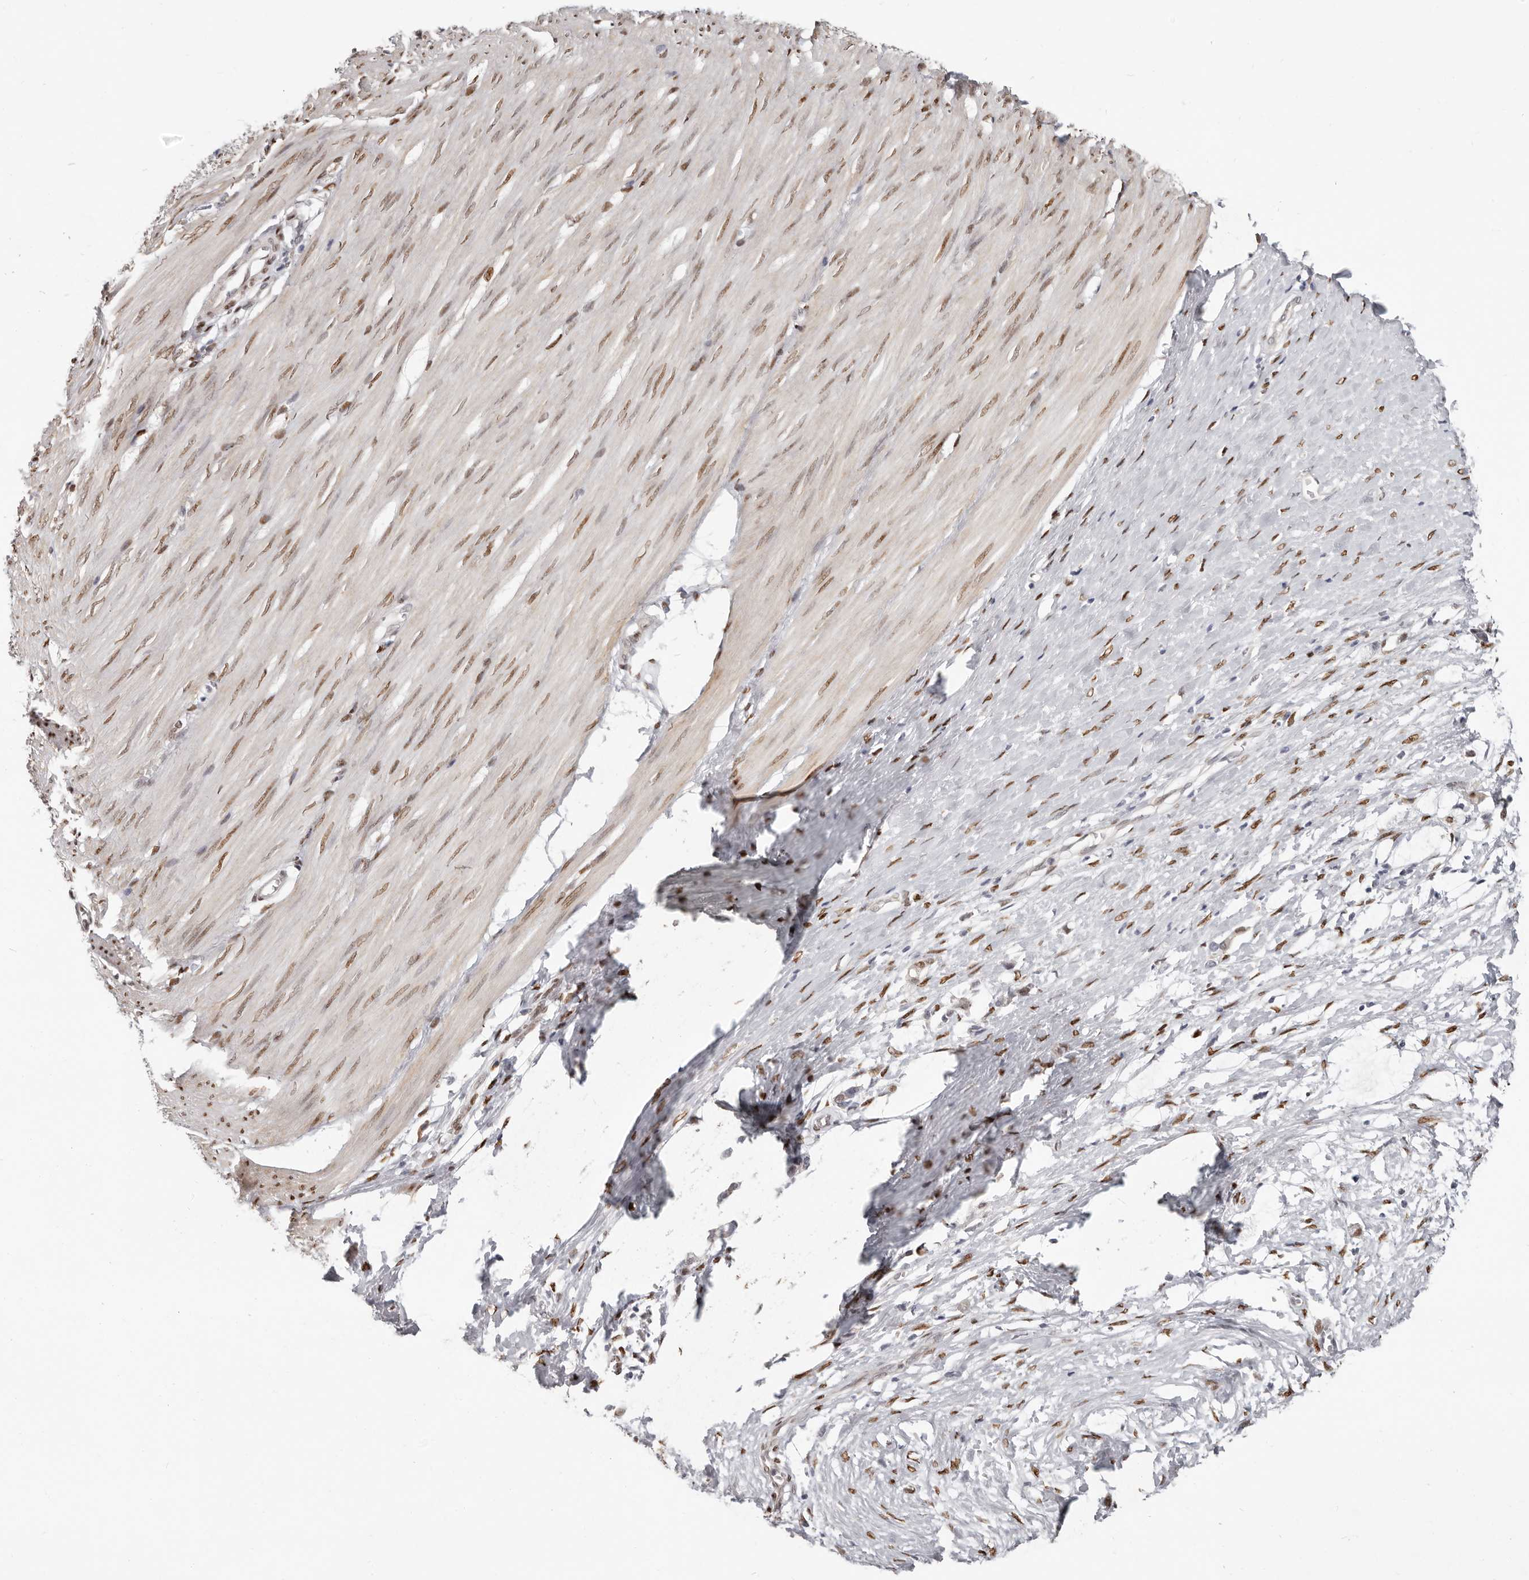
{"staining": {"intensity": "moderate", "quantity": ">75%", "location": "cytoplasmic/membranous,nuclear"}, "tissue": "smooth muscle", "cell_type": "Smooth muscle cells", "image_type": "normal", "snomed": [{"axis": "morphology", "description": "Normal tissue, NOS"}, {"axis": "morphology", "description": "Adenocarcinoma, NOS"}, {"axis": "topography", "description": "Colon"}, {"axis": "topography", "description": "Peripheral nerve tissue"}], "caption": "IHC histopathology image of benign smooth muscle: smooth muscle stained using IHC shows medium levels of moderate protein expression localized specifically in the cytoplasmic/membranous,nuclear of smooth muscle cells, appearing as a cytoplasmic/membranous,nuclear brown color.", "gene": "SRP19", "patient": {"sex": "male", "age": 14}}